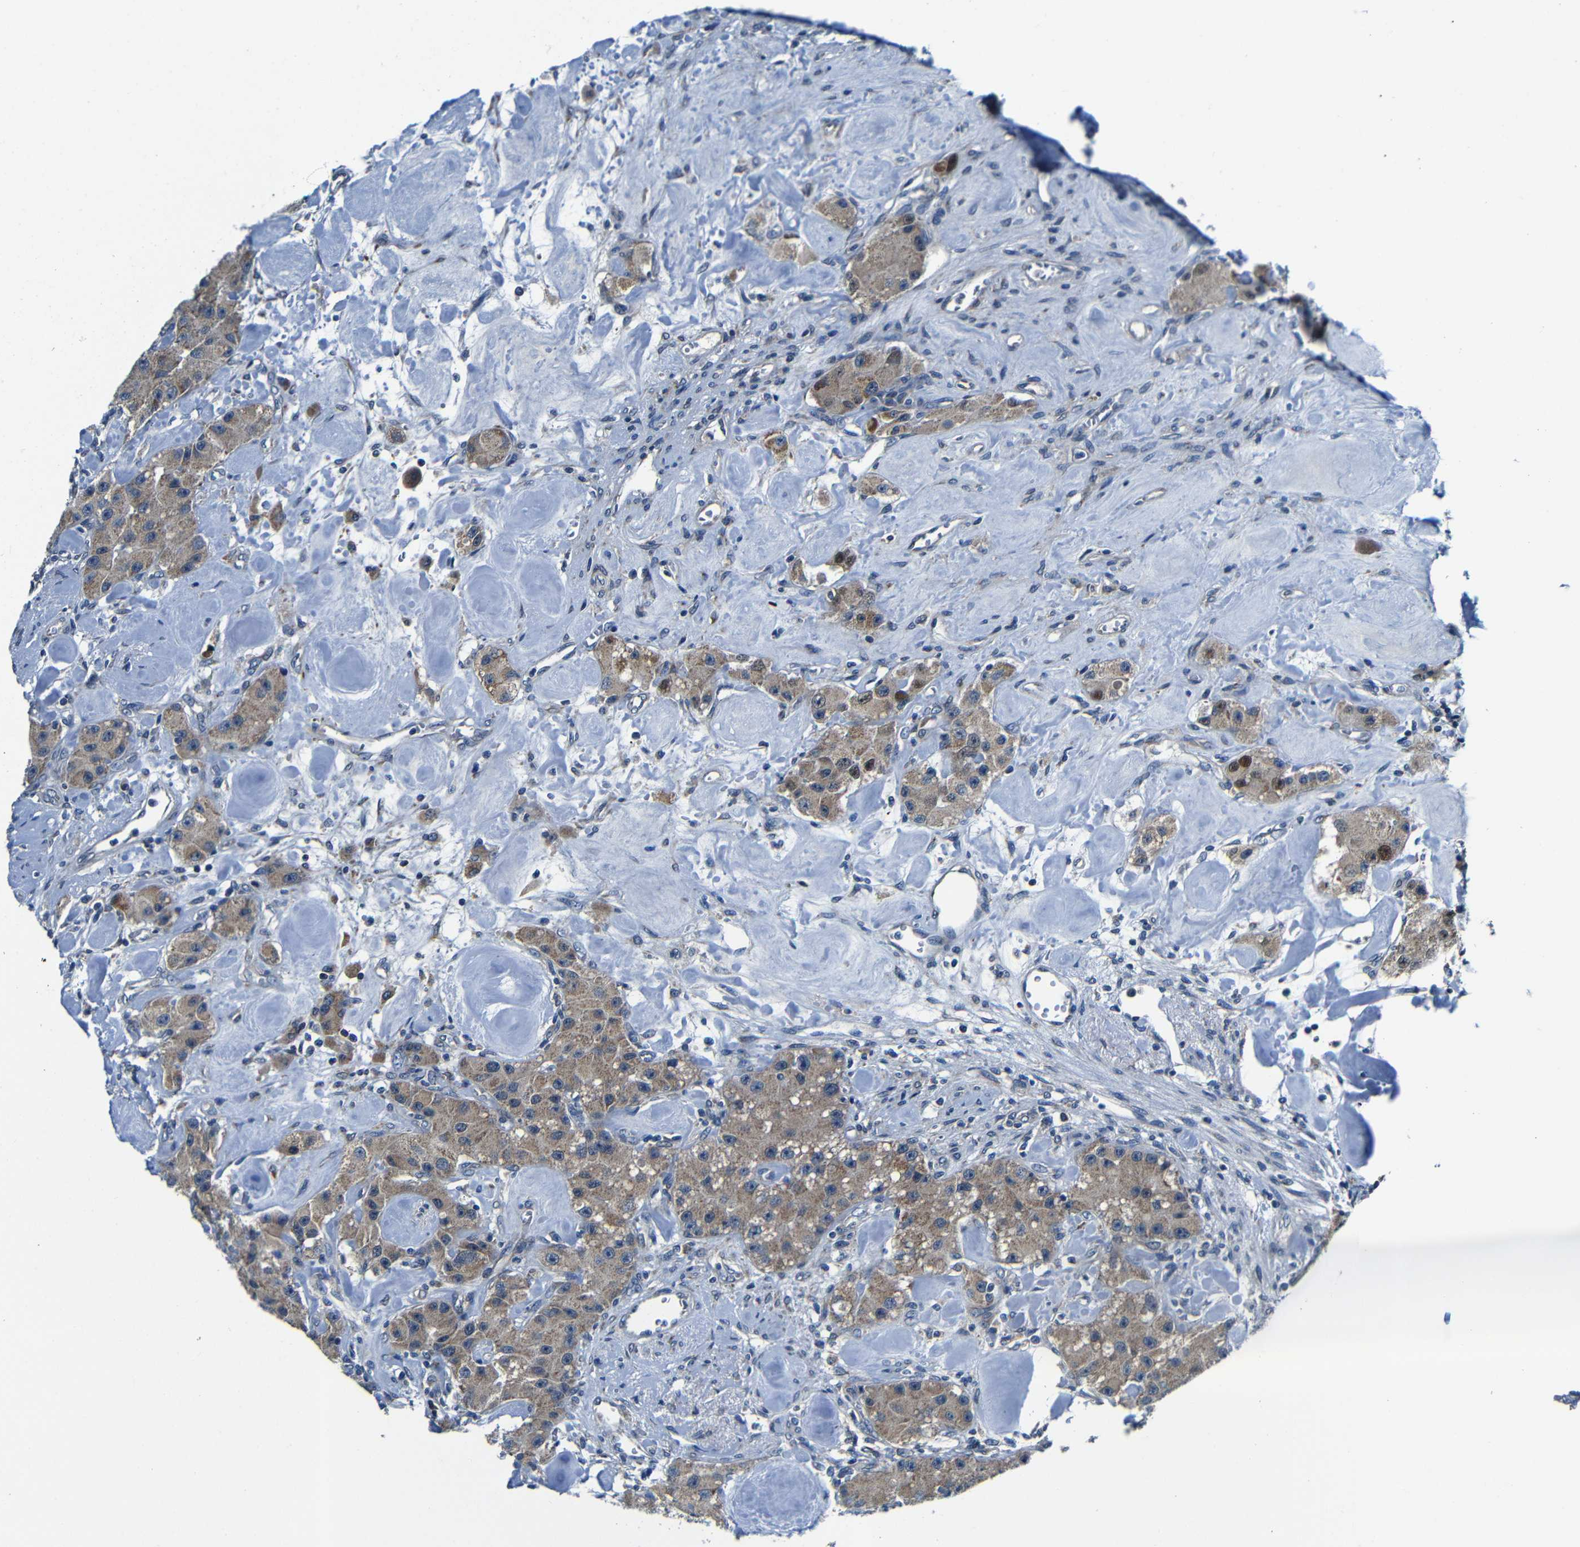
{"staining": {"intensity": "moderate", "quantity": ">75%", "location": "cytoplasmic/membranous"}, "tissue": "carcinoid", "cell_type": "Tumor cells", "image_type": "cancer", "snomed": [{"axis": "morphology", "description": "Carcinoid, malignant, NOS"}, {"axis": "topography", "description": "Pancreas"}], "caption": "IHC histopathology image of neoplastic tissue: human carcinoid (malignant) stained using immunohistochemistry demonstrates medium levels of moderate protein expression localized specifically in the cytoplasmic/membranous of tumor cells, appearing as a cytoplasmic/membranous brown color.", "gene": "FKBP14", "patient": {"sex": "male", "age": 41}}